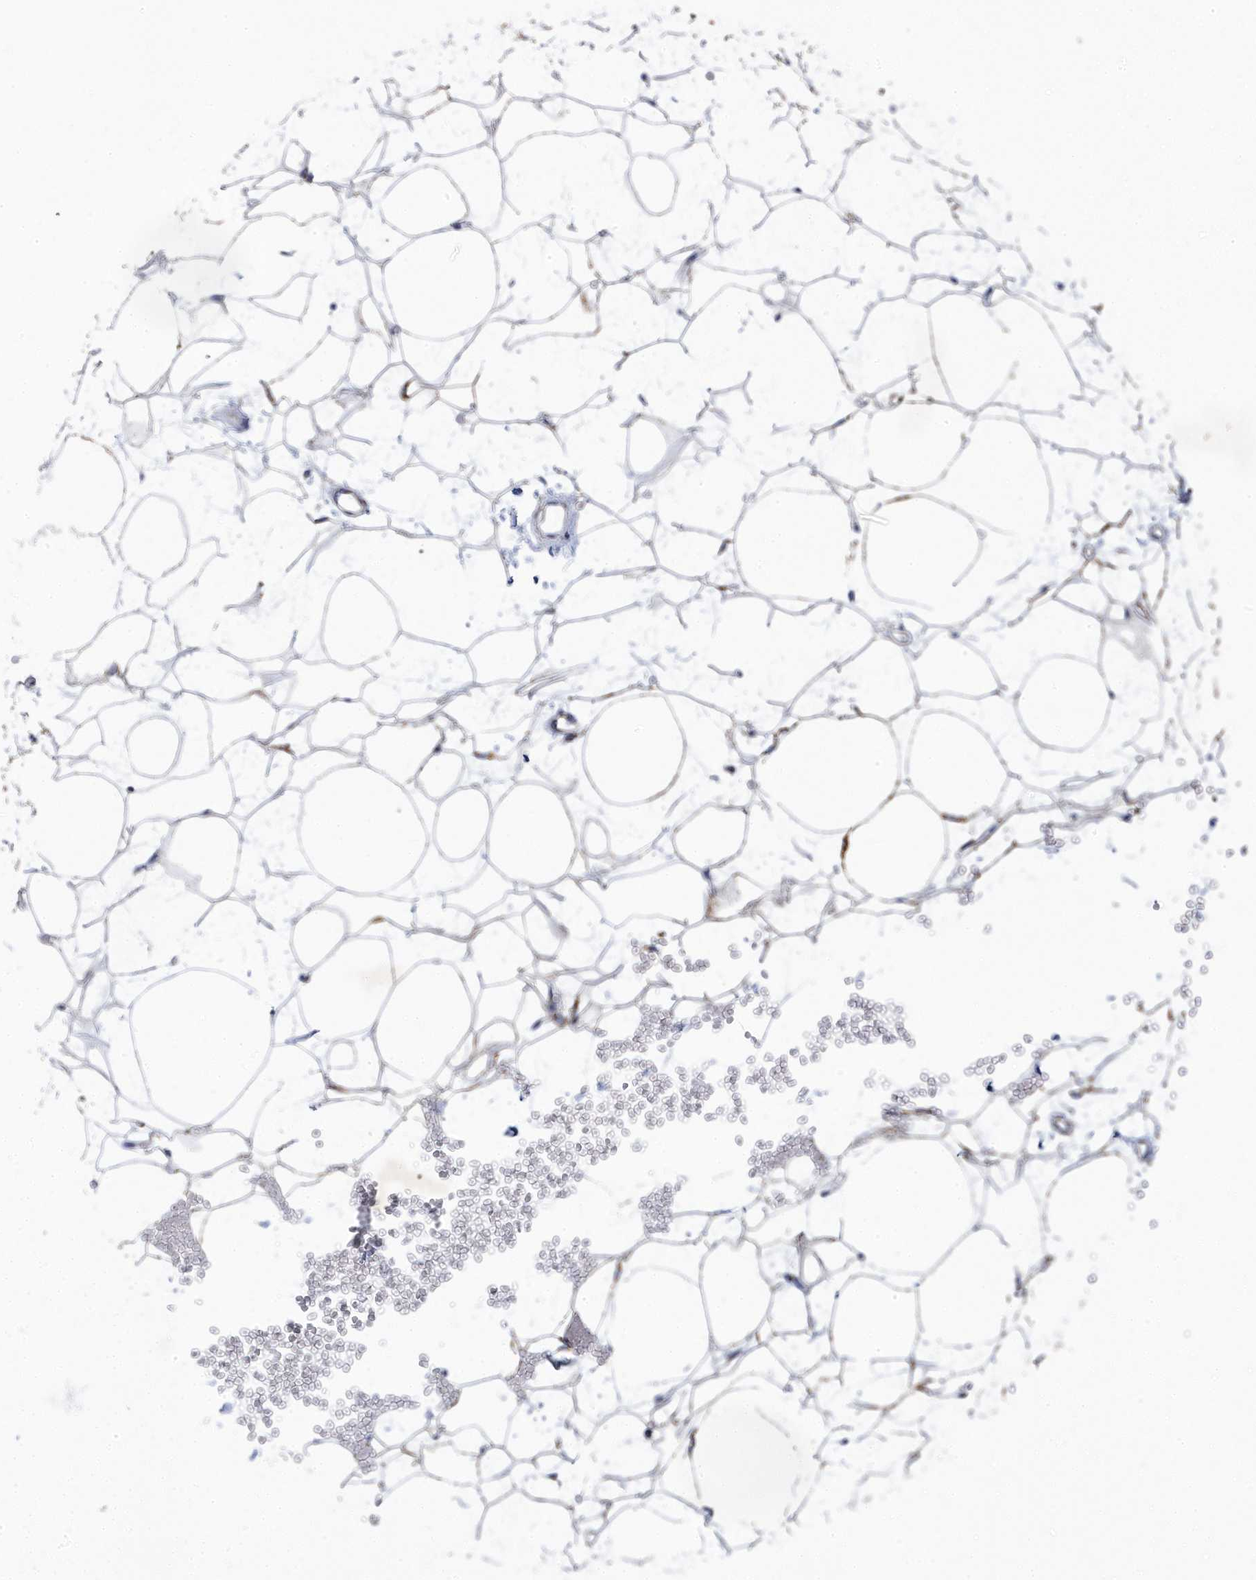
{"staining": {"intensity": "moderate", "quantity": "25%-75%", "location": "cytoplasmic/membranous"}, "tissue": "adipose tissue", "cell_type": "Adipocytes", "image_type": "normal", "snomed": [{"axis": "morphology", "description": "Normal tissue, NOS"}, {"axis": "topography", "description": "Breast"}], "caption": "Immunohistochemistry (IHC) image of benign human adipose tissue stained for a protein (brown), which exhibits medium levels of moderate cytoplasmic/membranous positivity in about 25%-75% of adipocytes.", "gene": "GTPBP8", "patient": {"sex": "female", "age": 23}}